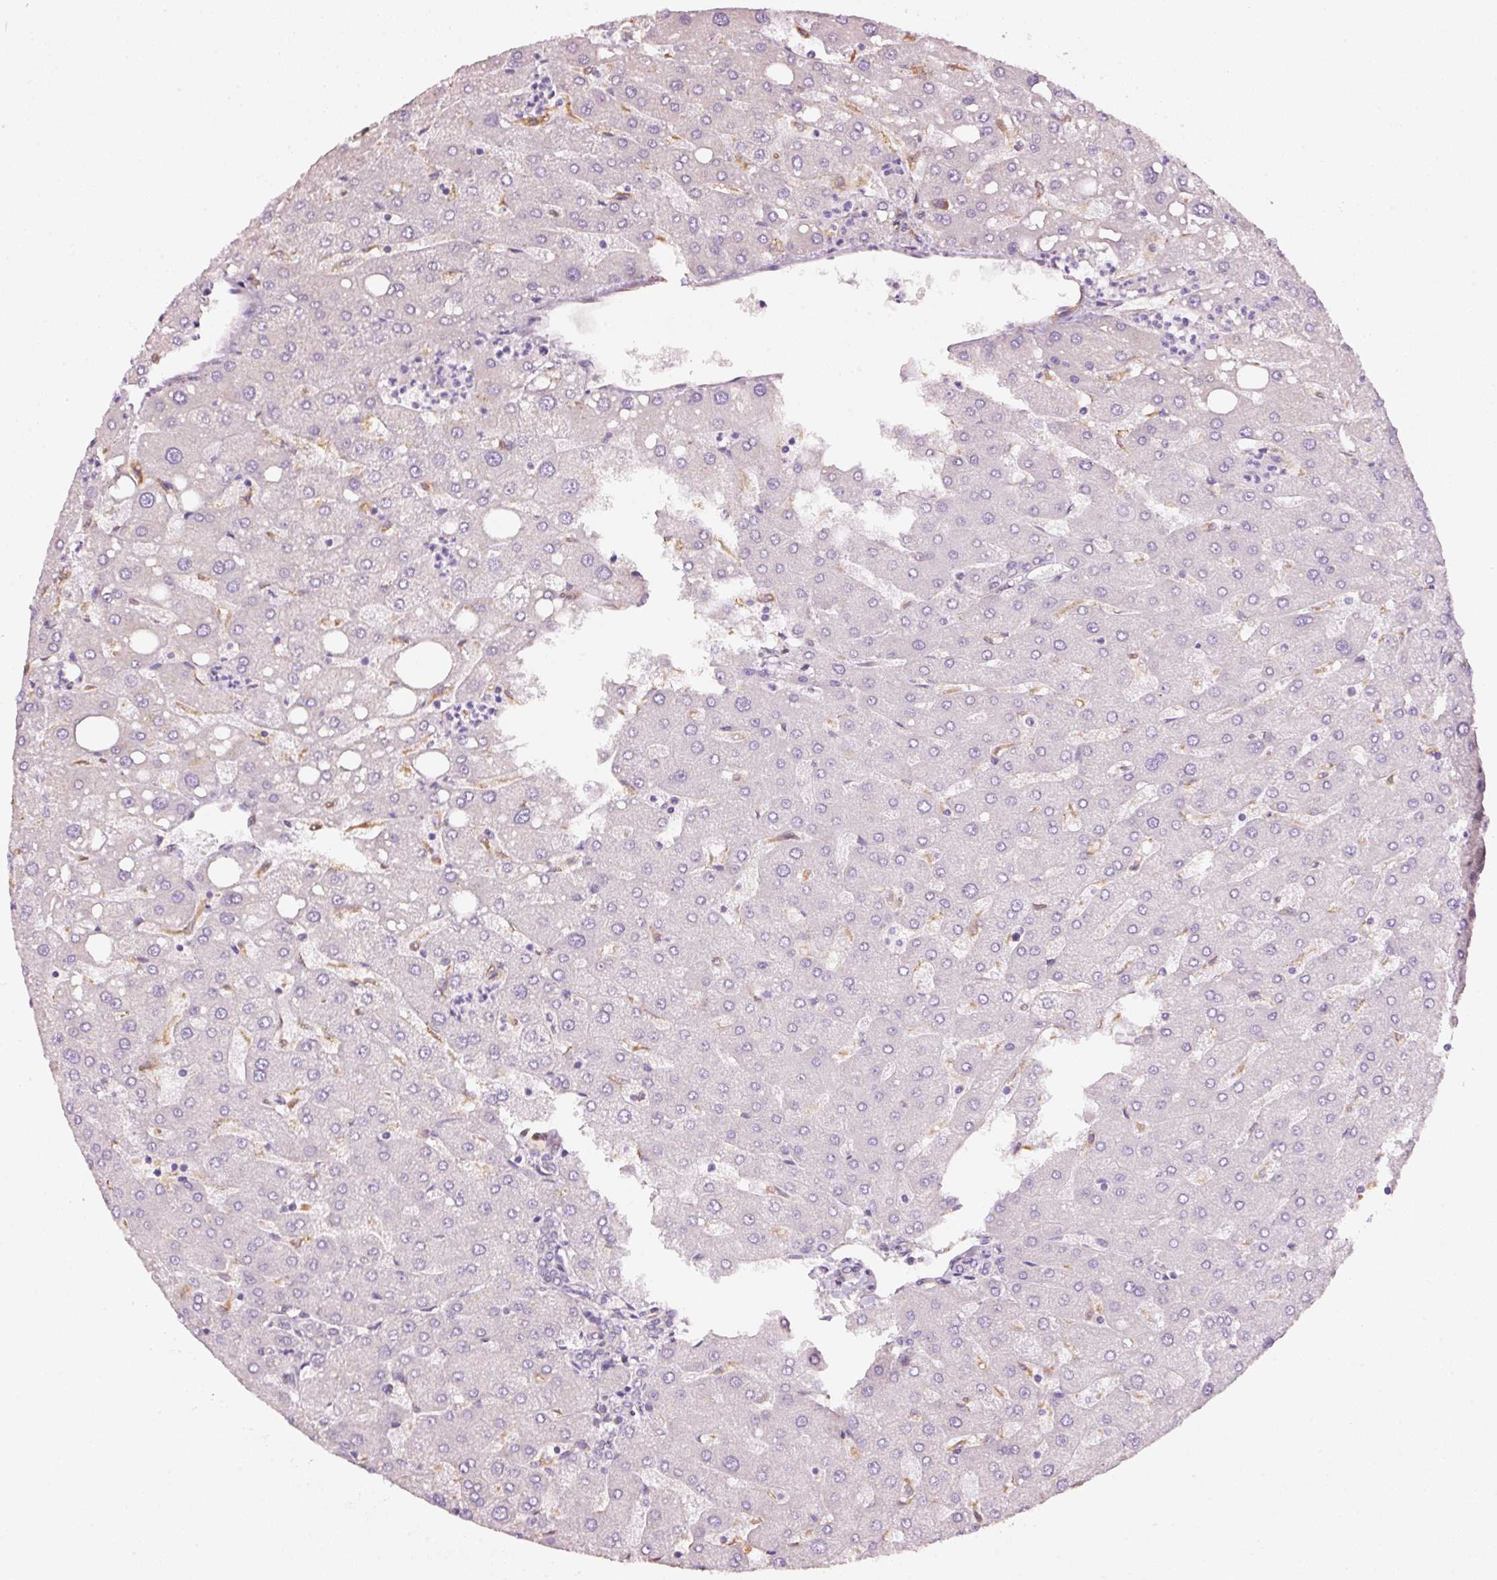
{"staining": {"intensity": "negative", "quantity": "none", "location": "none"}, "tissue": "liver", "cell_type": "Cholangiocytes", "image_type": "normal", "snomed": [{"axis": "morphology", "description": "Normal tissue, NOS"}, {"axis": "topography", "description": "Liver"}], "caption": "This is an immunohistochemistry histopathology image of normal liver. There is no staining in cholangiocytes.", "gene": "GCG", "patient": {"sex": "male", "age": 67}}